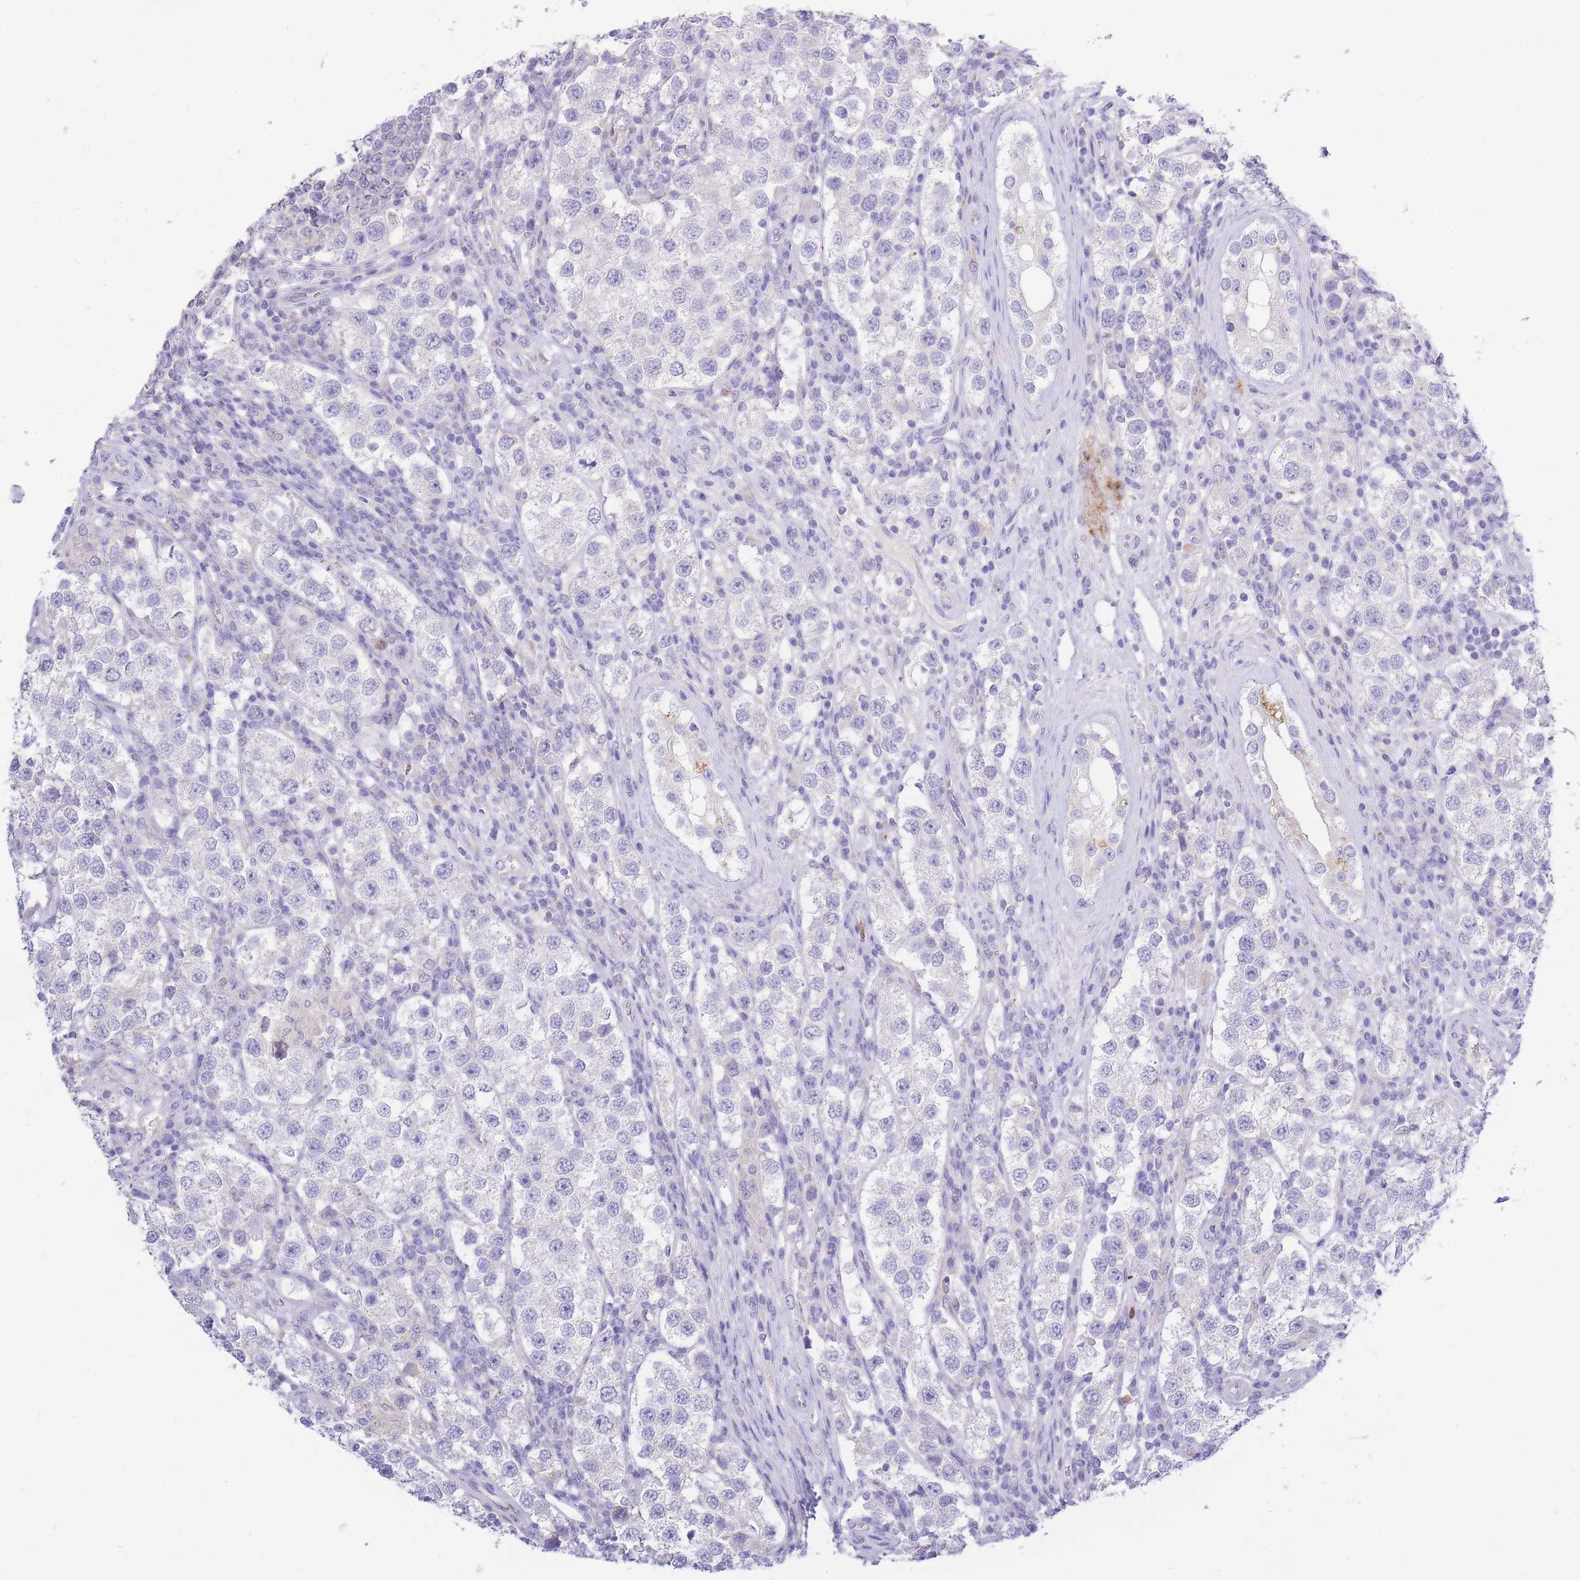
{"staining": {"intensity": "negative", "quantity": "none", "location": "none"}, "tissue": "testis cancer", "cell_type": "Tumor cells", "image_type": "cancer", "snomed": [{"axis": "morphology", "description": "Seminoma, NOS"}, {"axis": "topography", "description": "Testis"}], "caption": "Tumor cells are negative for protein expression in human testis cancer.", "gene": "CENPM", "patient": {"sex": "male", "age": 37}}